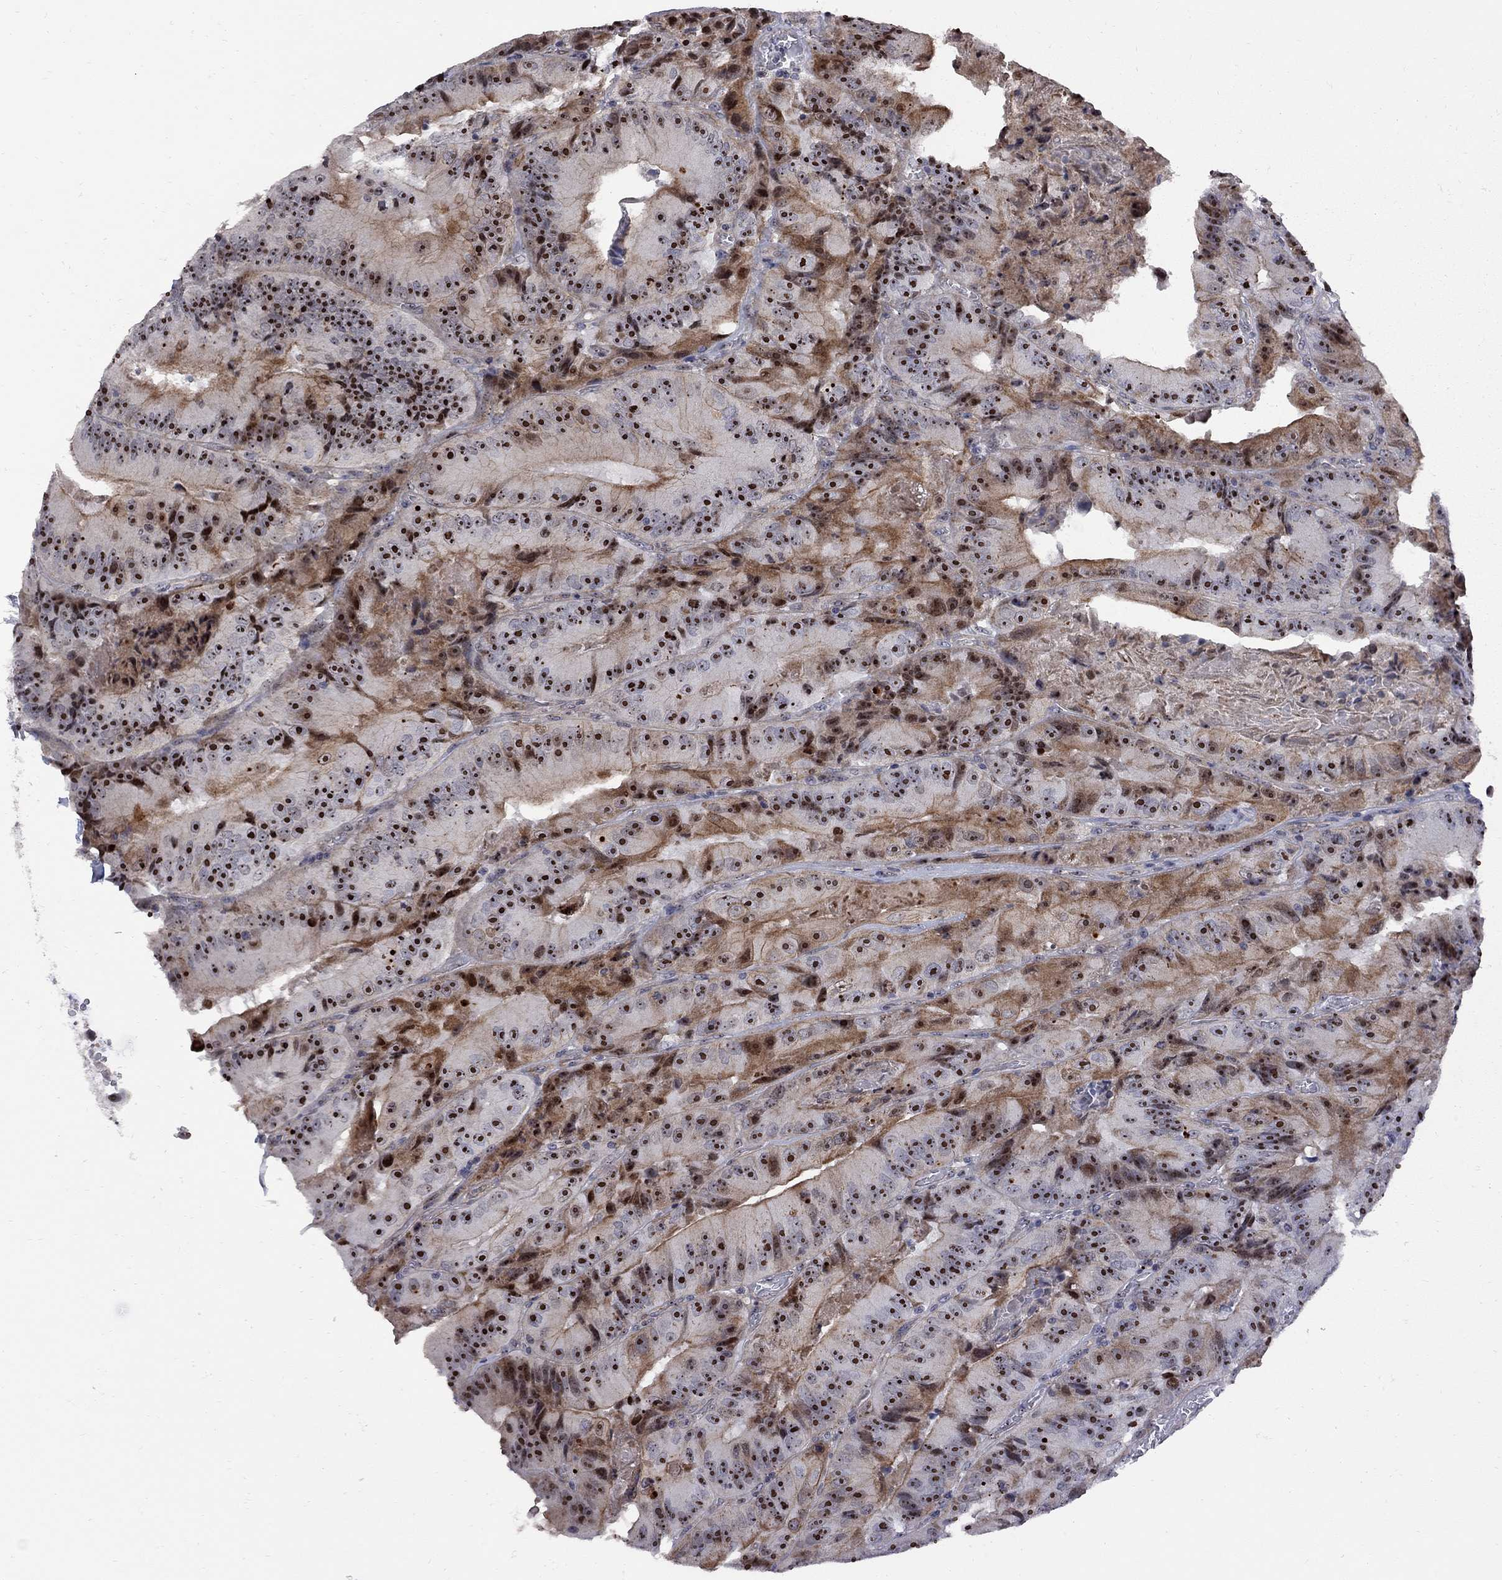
{"staining": {"intensity": "strong", "quantity": ">75%", "location": "nuclear"}, "tissue": "colorectal cancer", "cell_type": "Tumor cells", "image_type": "cancer", "snomed": [{"axis": "morphology", "description": "Adenocarcinoma, NOS"}, {"axis": "topography", "description": "Colon"}], "caption": "There is high levels of strong nuclear expression in tumor cells of colorectal cancer, as demonstrated by immunohistochemical staining (brown color).", "gene": "DHX33", "patient": {"sex": "female", "age": 86}}